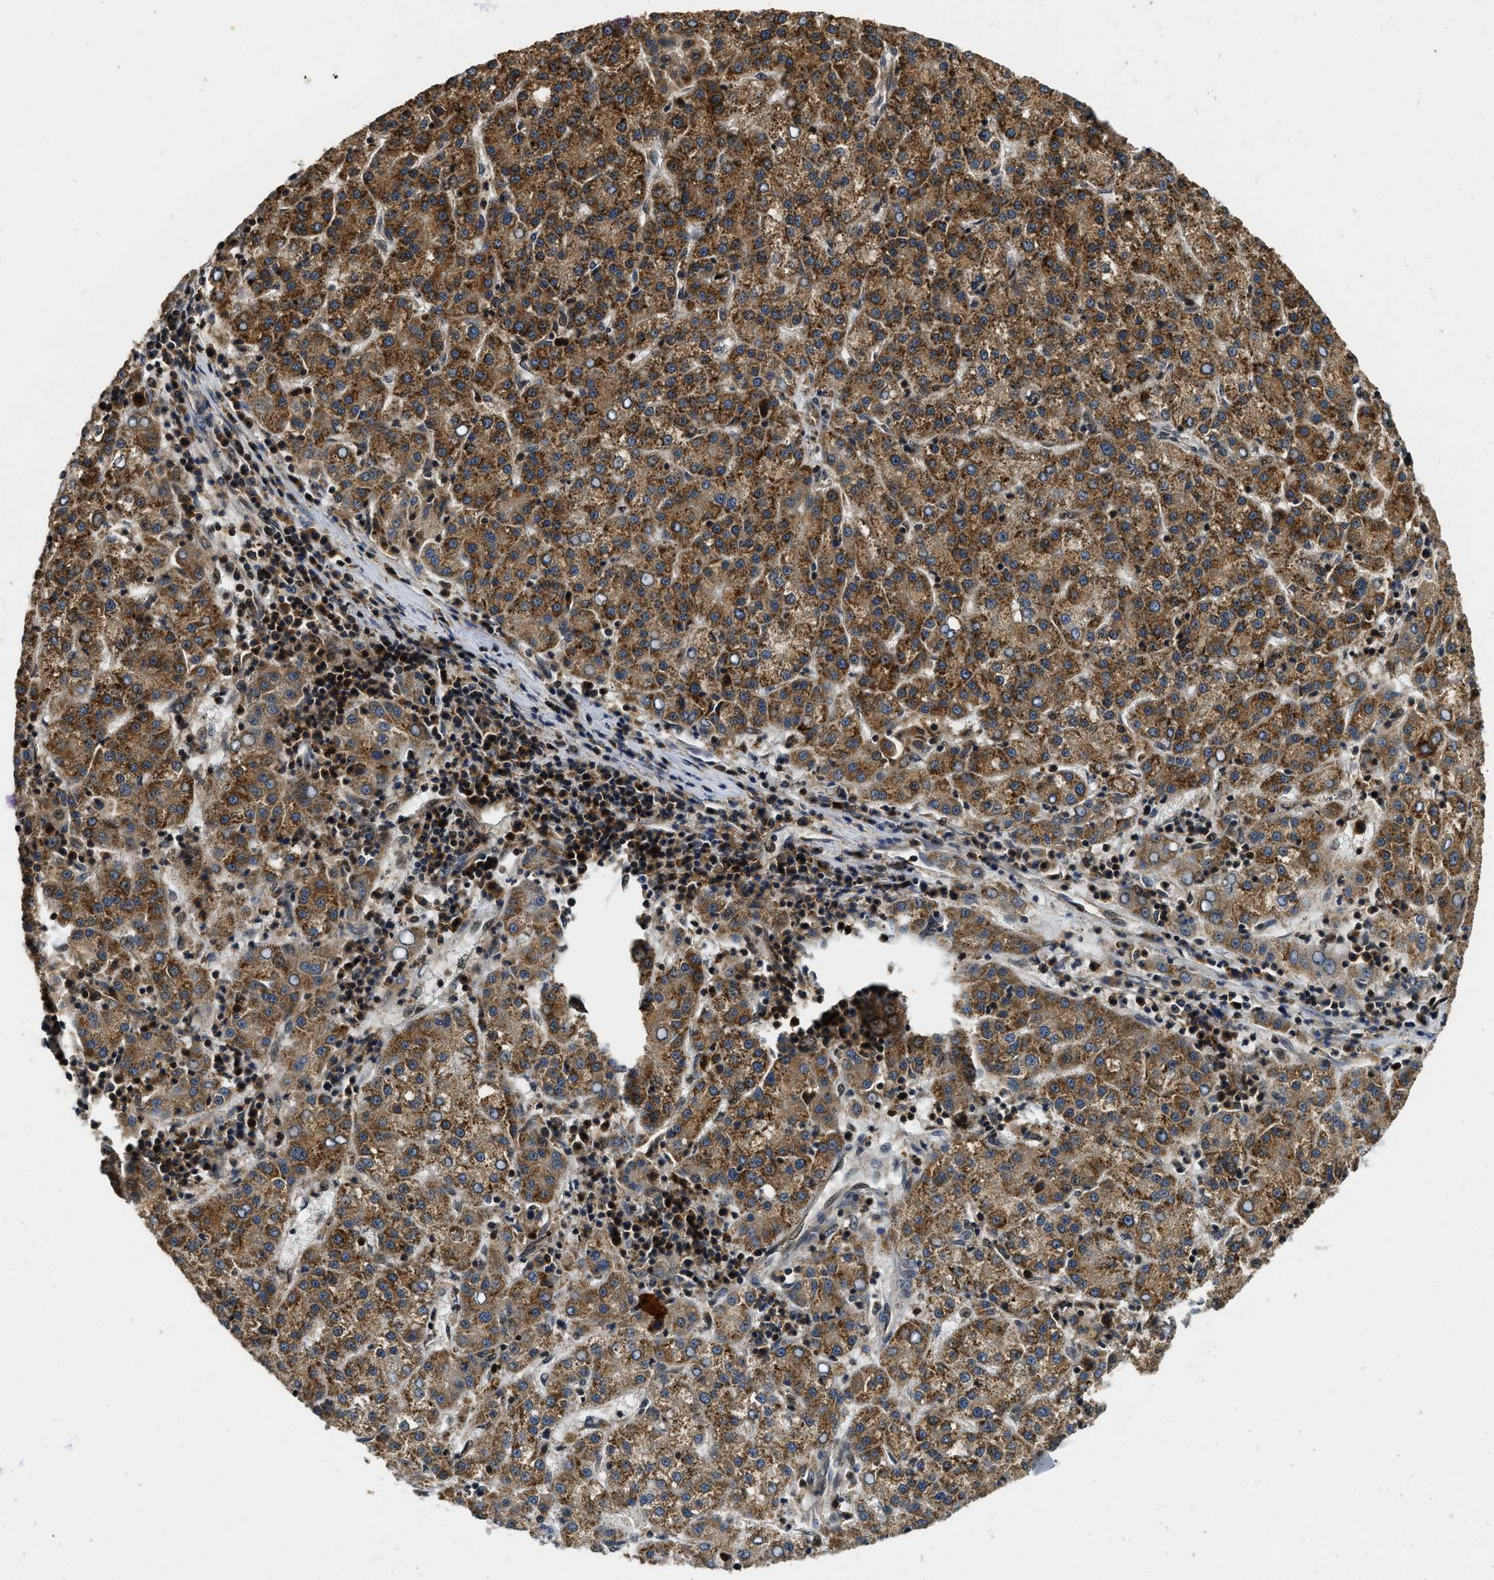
{"staining": {"intensity": "moderate", "quantity": ">75%", "location": "cytoplasmic/membranous"}, "tissue": "liver cancer", "cell_type": "Tumor cells", "image_type": "cancer", "snomed": [{"axis": "morphology", "description": "Carcinoma, Hepatocellular, NOS"}, {"axis": "topography", "description": "Liver"}], "caption": "Liver cancer stained with a brown dye shows moderate cytoplasmic/membranous positive expression in approximately >75% of tumor cells.", "gene": "ADSL", "patient": {"sex": "female", "age": 58}}